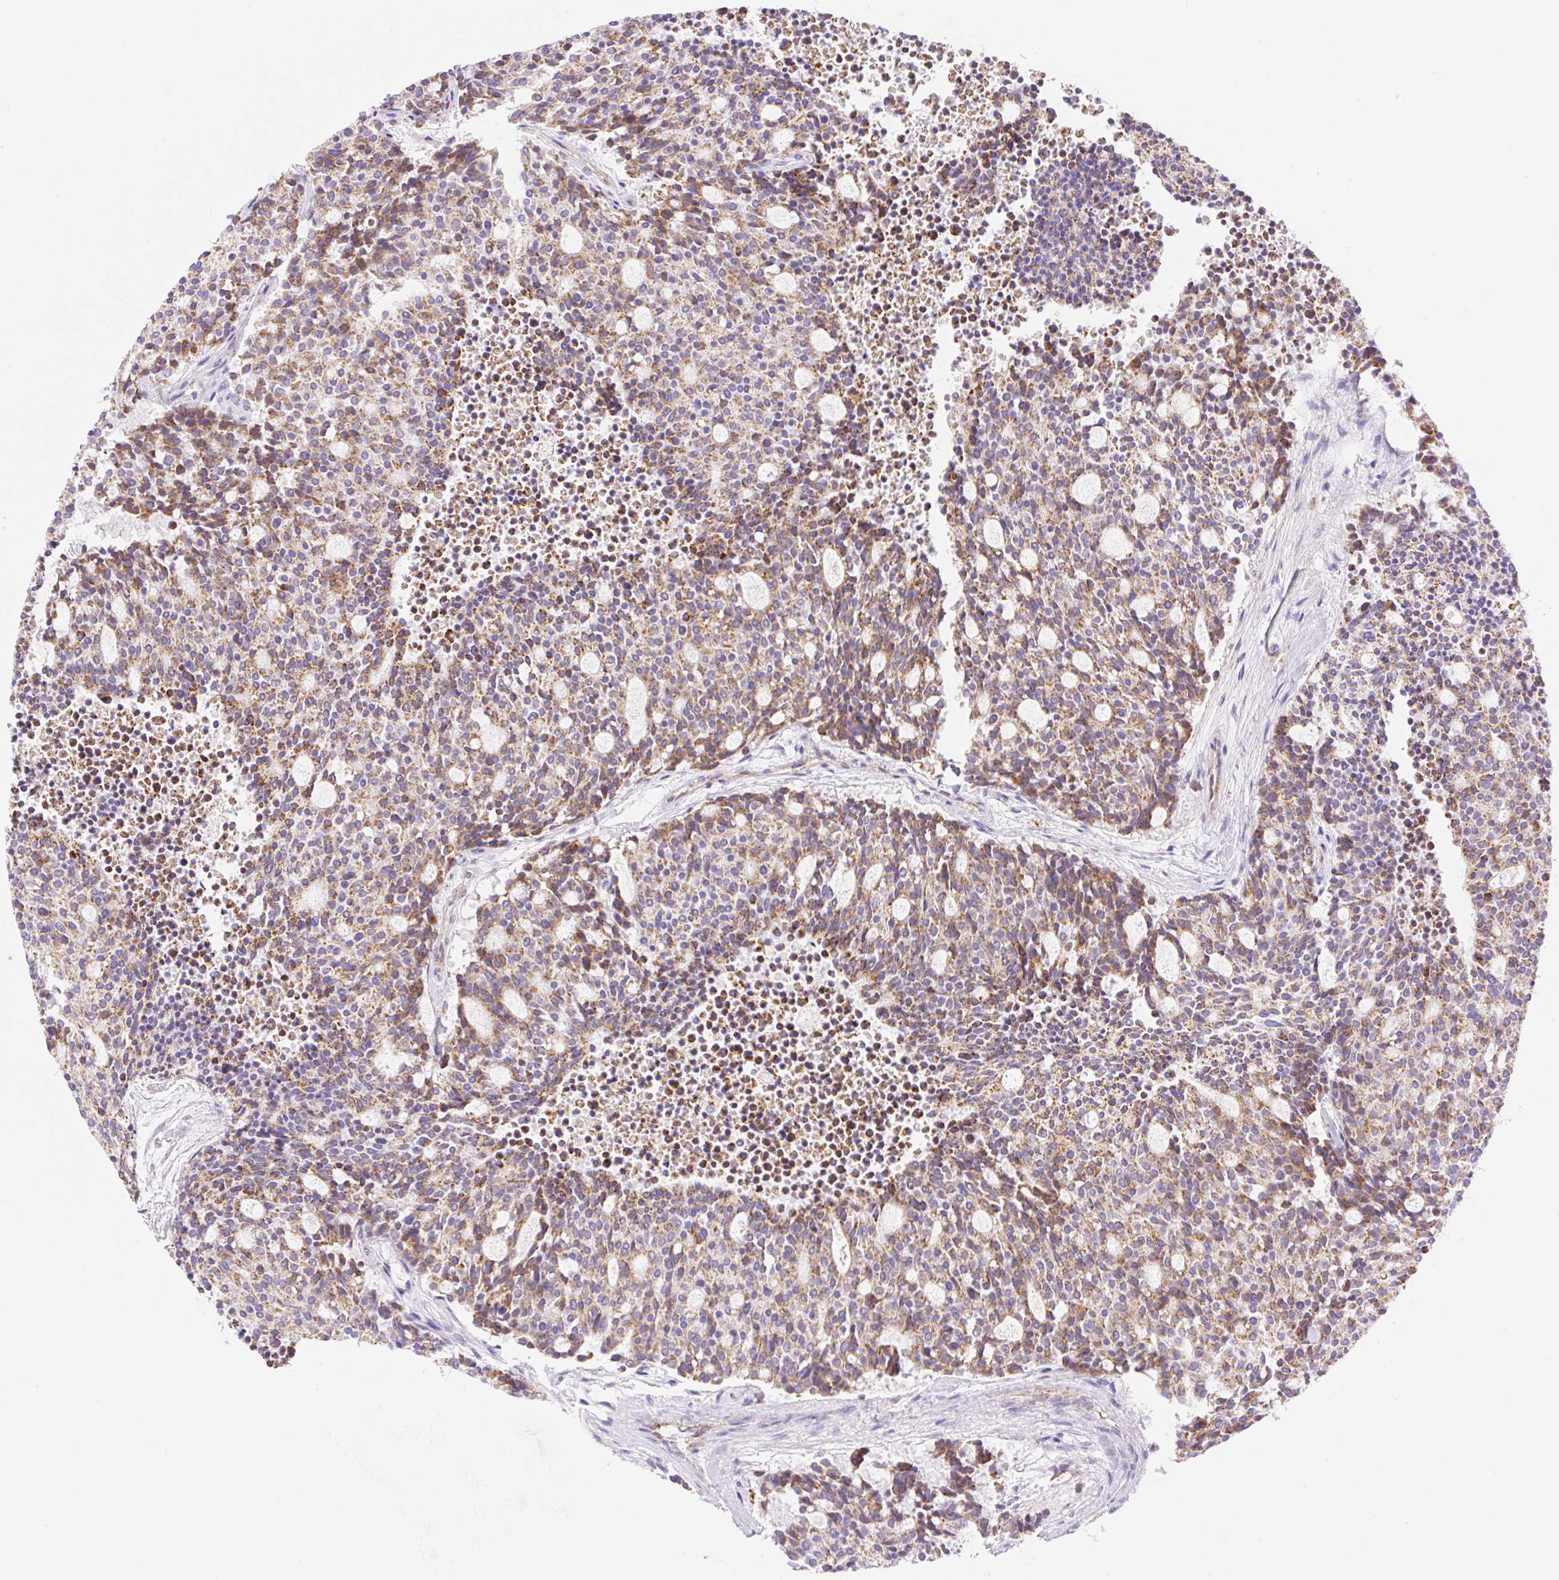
{"staining": {"intensity": "moderate", "quantity": ">75%", "location": "cytoplasmic/membranous"}, "tissue": "carcinoid", "cell_type": "Tumor cells", "image_type": "cancer", "snomed": [{"axis": "morphology", "description": "Carcinoid, malignant, NOS"}, {"axis": "topography", "description": "Pancreas"}], "caption": "Immunohistochemistry micrograph of neoplastic tissue: malignant carcinoid stained using immunohistochemistry (IHC) reveals medium levels of moderate protein expression localized specifically in the cytoplasmic/membranous of tumor cells, appearing as a cytoplasmic/membranous brown color.", "gene": "ETNK2", "patient": {"sex": "female", "age": 54}}